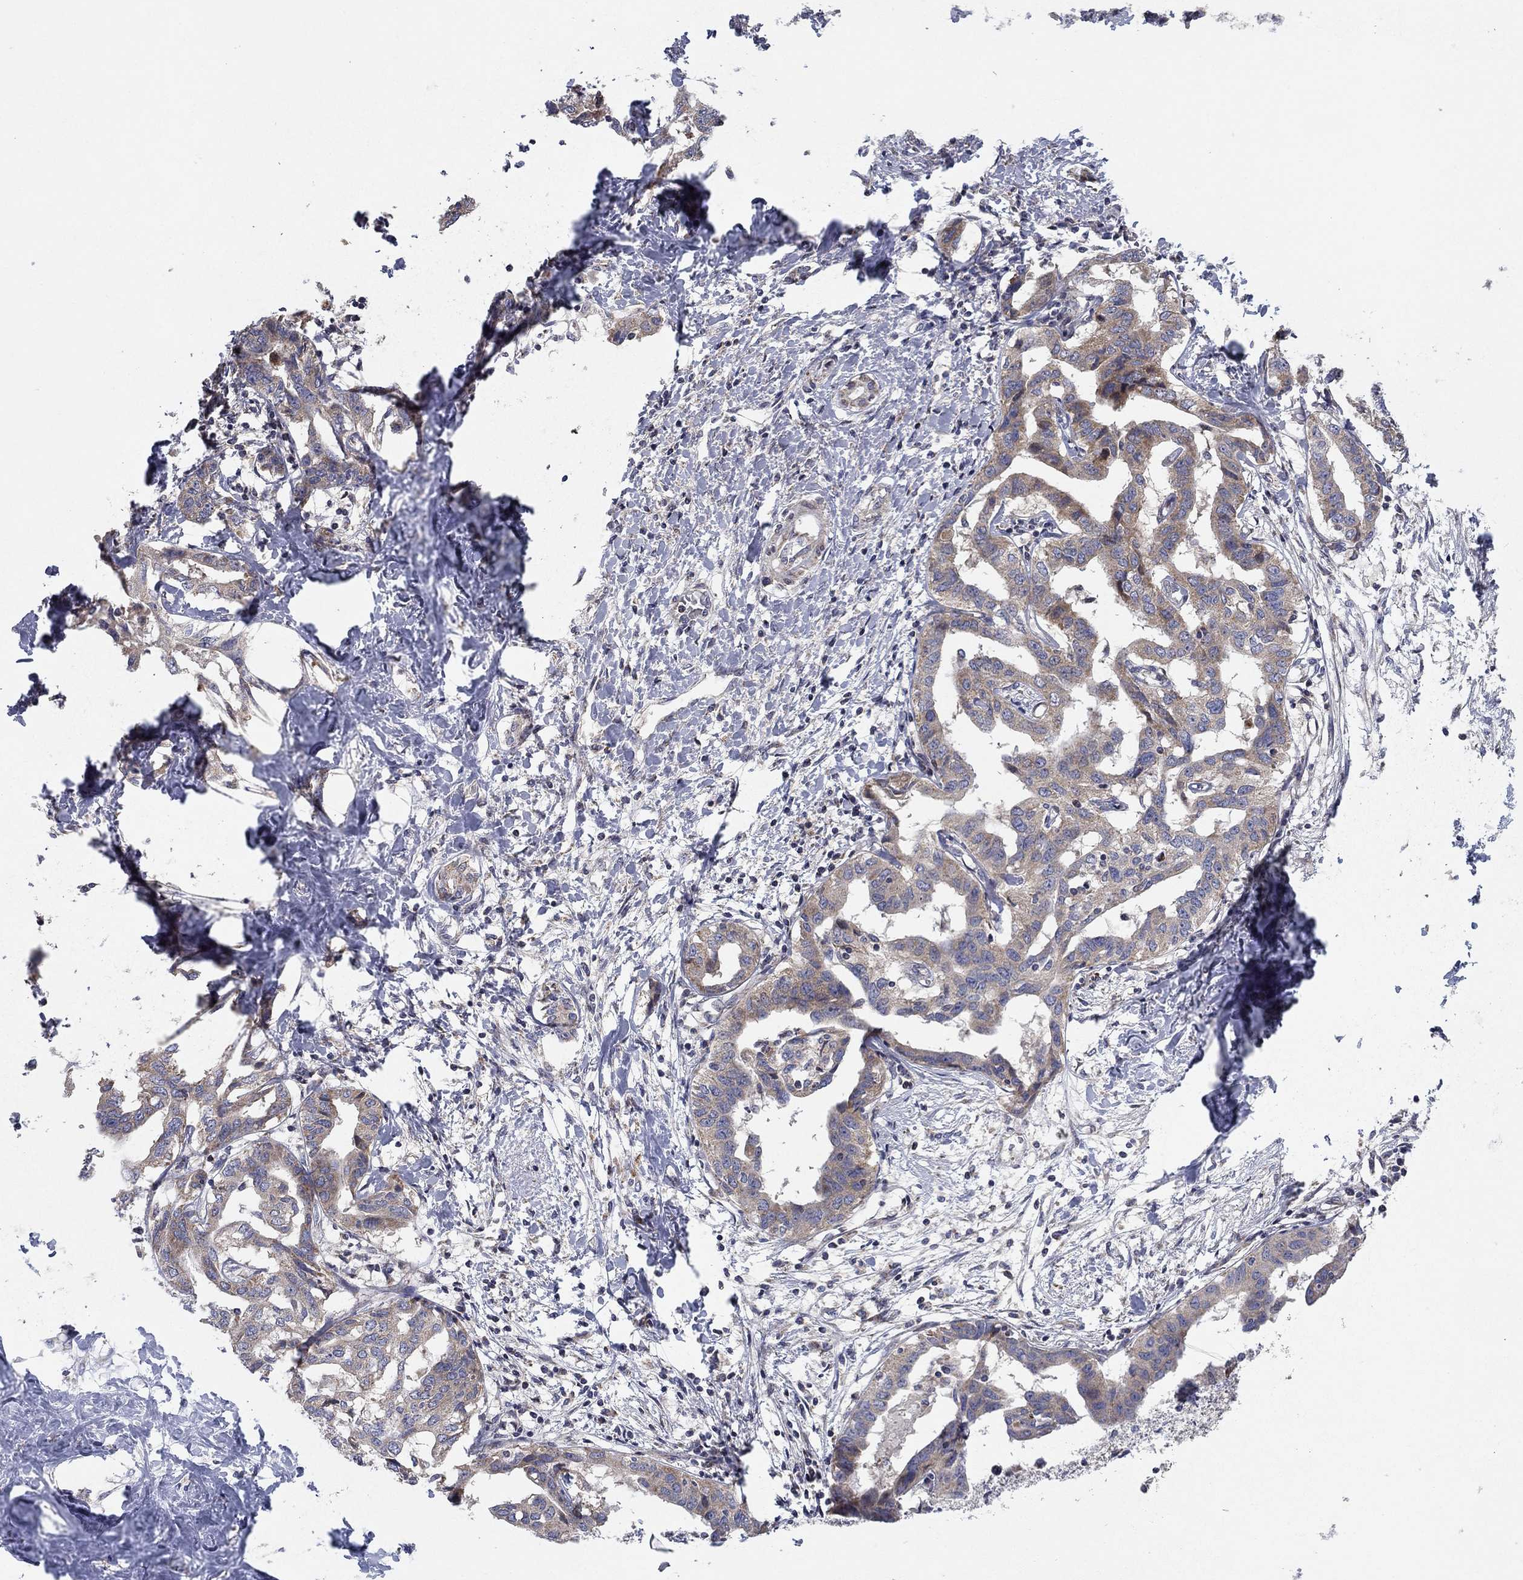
{"staining": {"intensity": "weak", "quantity": "25%-75%", "location": "cytoplasmic/membranous"}, "tissue": "liver cancer", "cell_type": "Tumor cells", "image_type": "cancer", "snomed": [{"axis": "morphology", "description": "Cholangiocarcinoma"}, {"axis": "topography", "description": "Liver"}], "caption": "Human liver cholangiocarcinoma stained with a brown dye demonstrates weak cytoplasmic/membranous positive positivity in approximately 25%-75% of tumor cells.", "gene": "MMAA", "patient": {"sex": "male", "age": 59}}